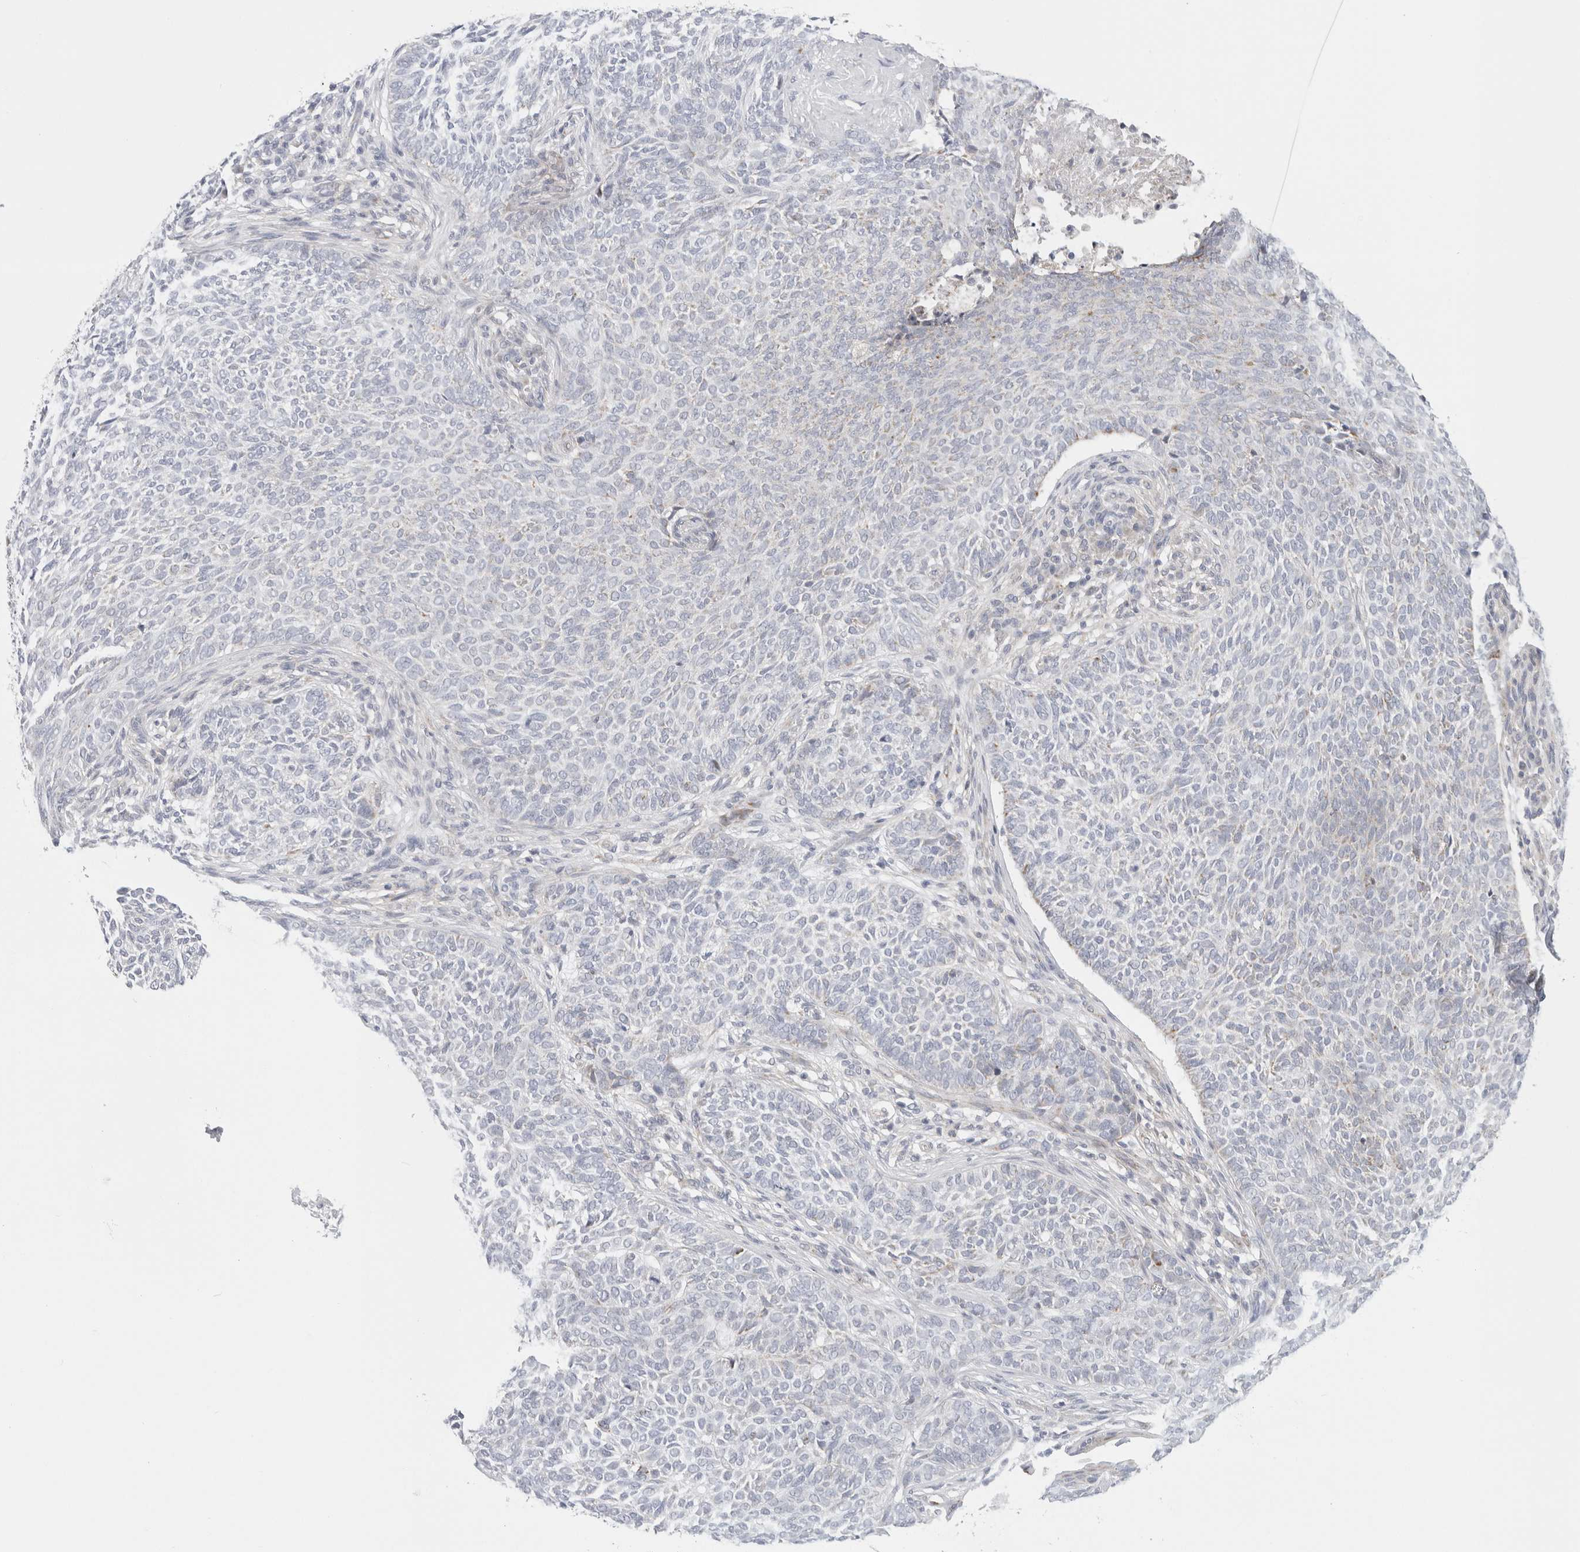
{"staining": {"intensity": "negative", "quantity": "none", "location": "none"}, "tissue": "skin cancer", "cell_type": "Tumor cells", "image_type": "cancer", "snomed": [{"axis": "morphology", "description": "Basal cell carcinoma"}, {"axis": "topography", "description": "Skin"}], "caption": "There is no significant positivity in tumor cells of basal cell carcinoma (skin).", "gene": "FAHD1", "patient": {"sex": "male", "age": 87}}